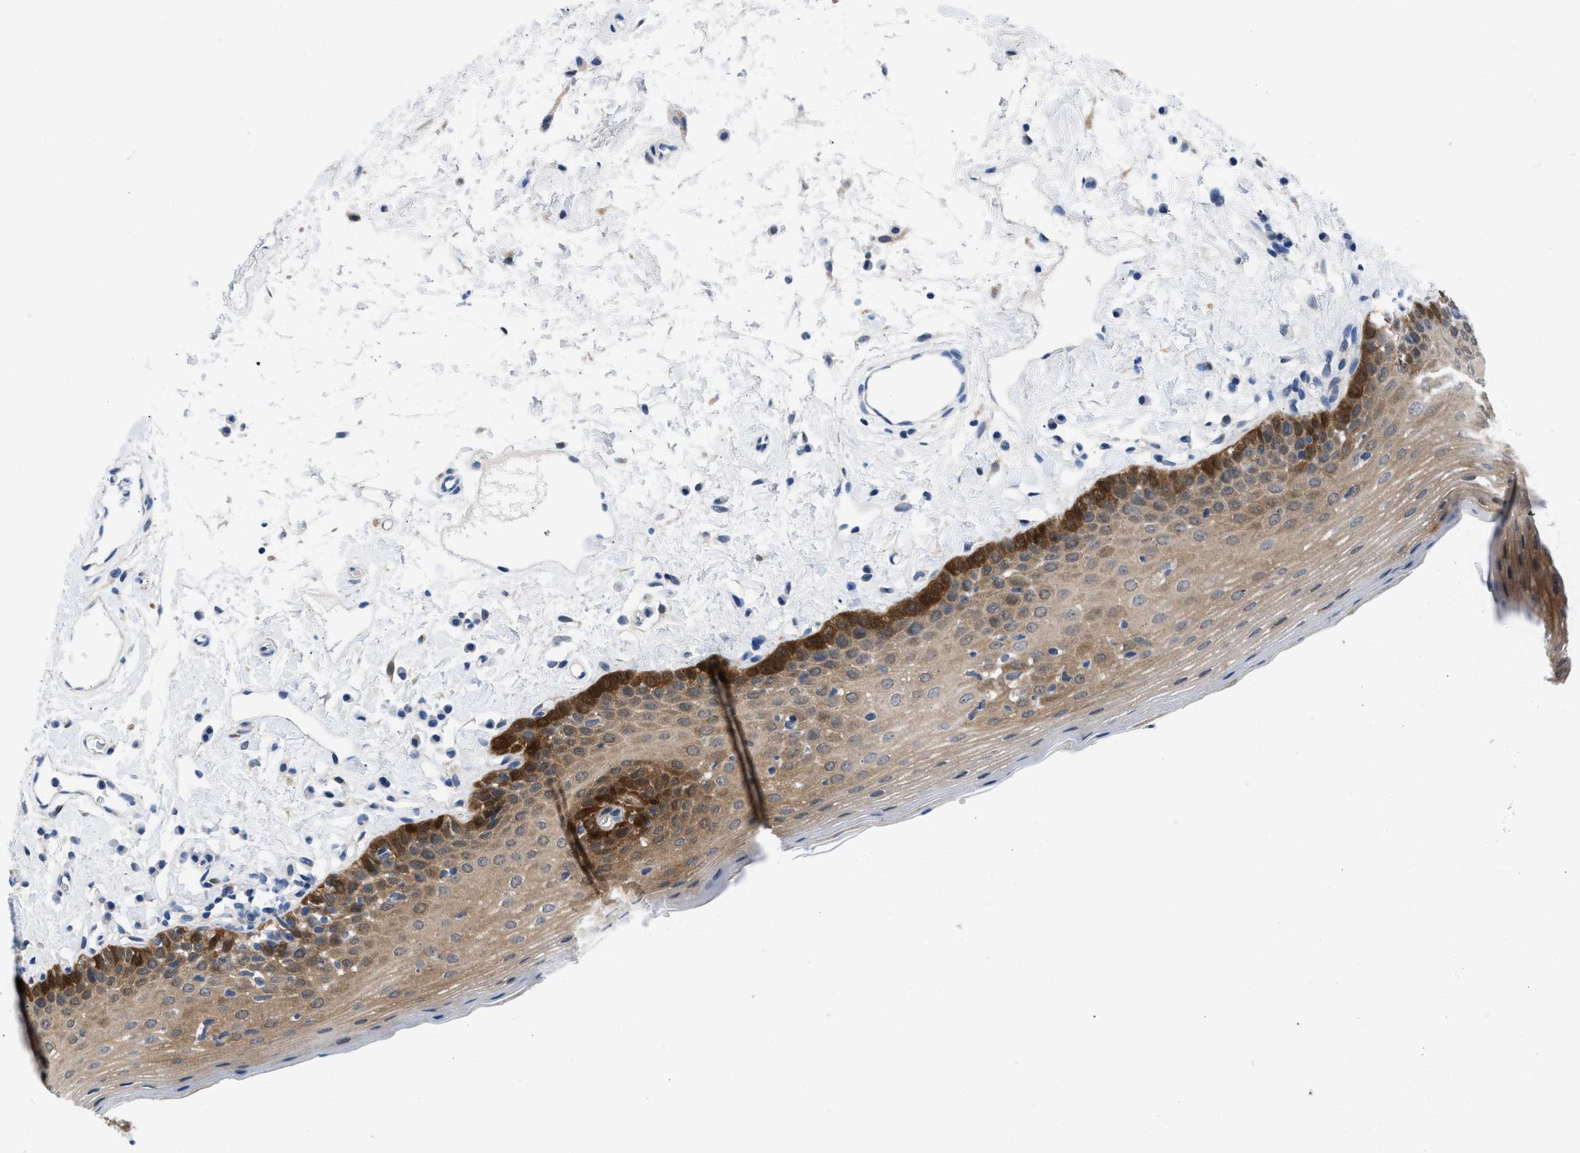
{"staining": {"intensity": "strong", "quantity": "25%-75%", "location": "cytoplasmic/membranous,nuclear"}, "tissue": "oral mucosa", "cell_type": "Squamous epithelial cells", "image_type": "normal", "snomed": [{"axis": "morphology", "description": "Normal tissue, NOS"}, {"axis": "topography", "description": "Oral tissue"}], "caption": "Approximately 25%-75% of squamous epithelial cells in normal oral mucosa demonstrate strong cytoplasmic/membranous,nuclear protein staining as visualized by brown immunohistochemical staining.", "gene": "CBR1", "patient": {"sex": "male", "age": 66}}